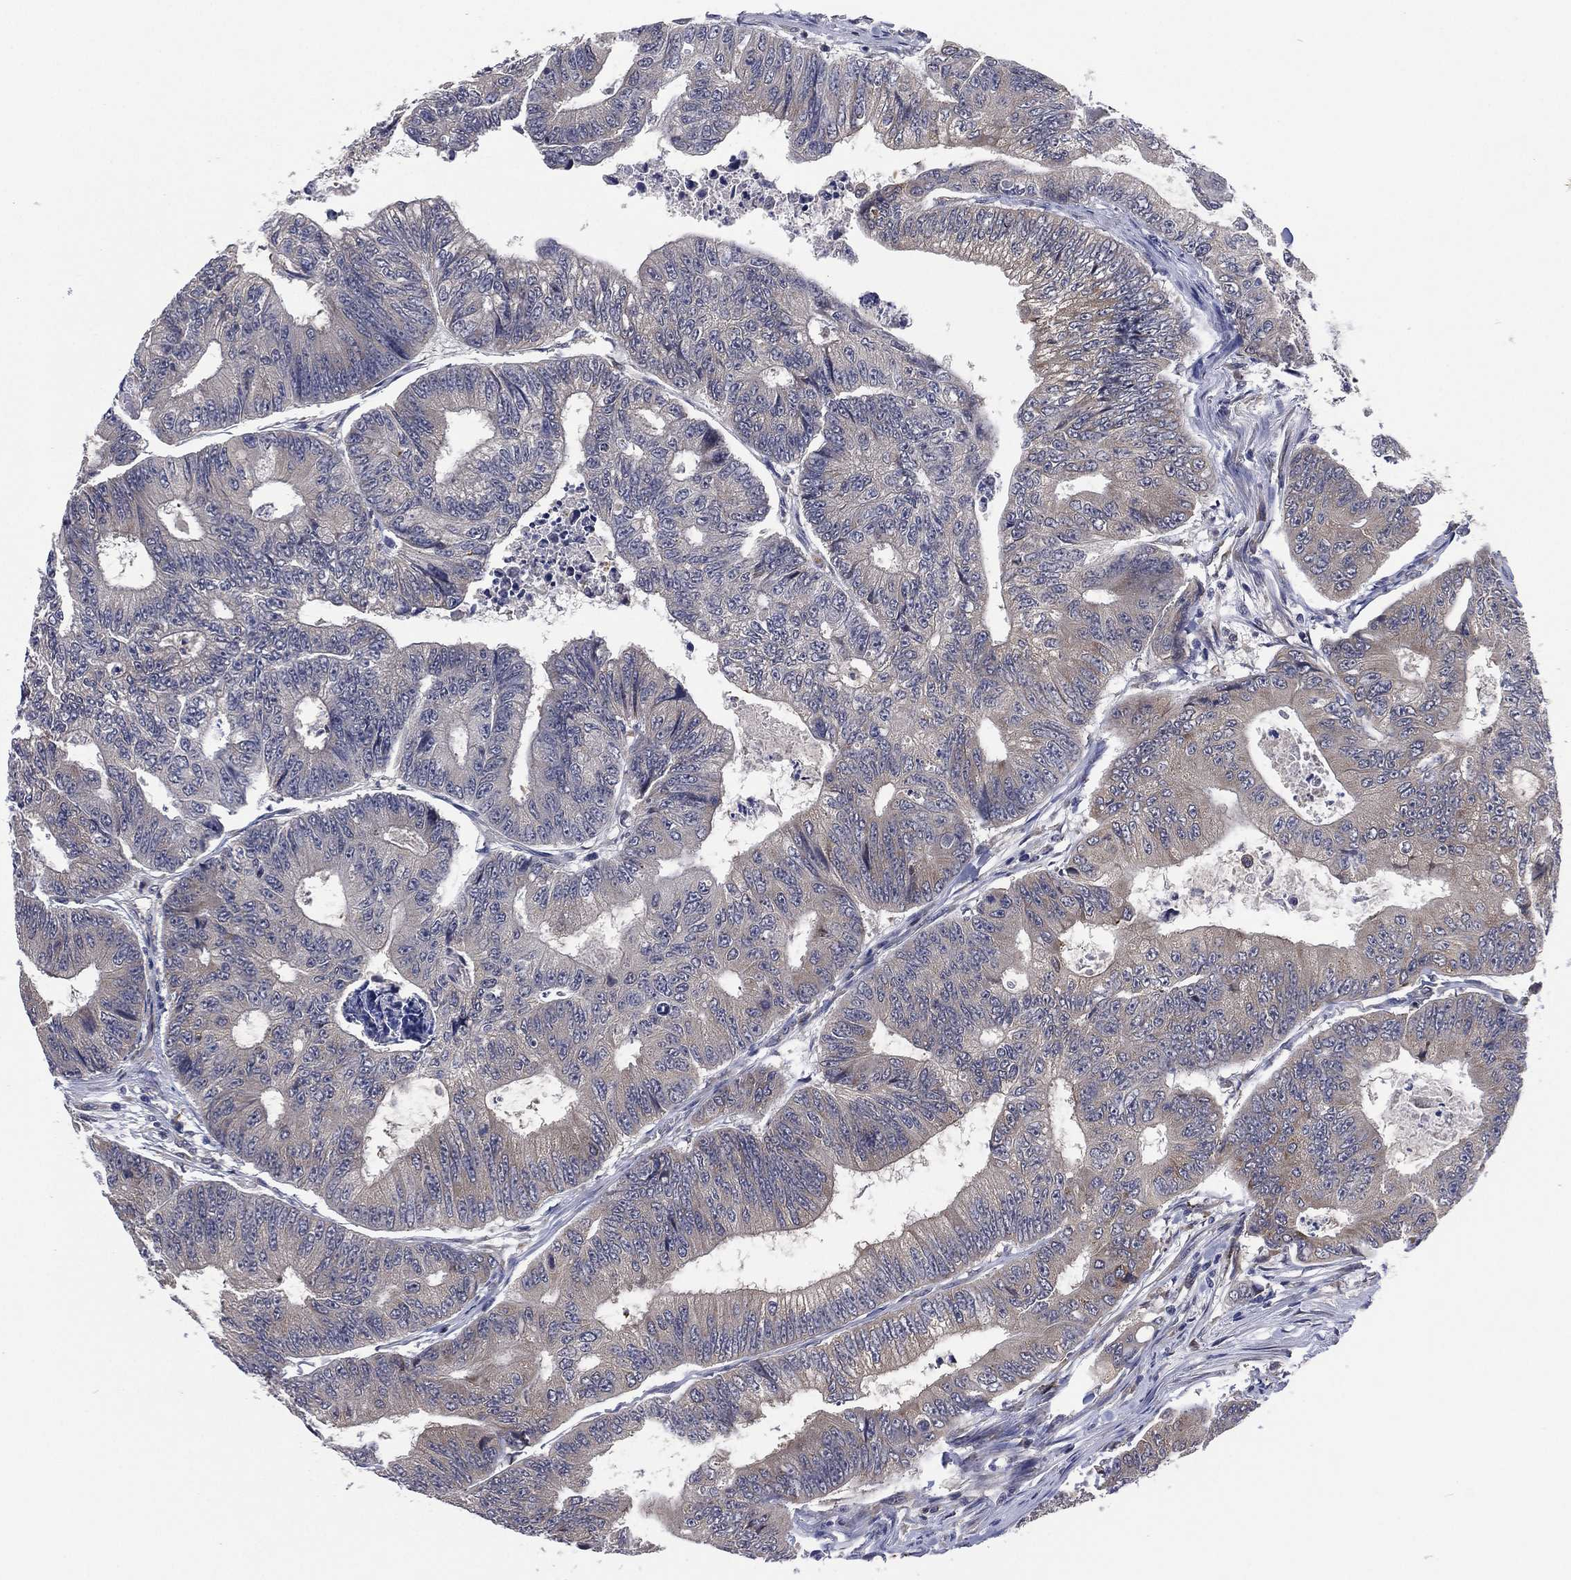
{"staining": {"intensity": "negative", "quantity": "none", "location": "none"}, "tissue": "colorectal cancer", "cell_type": "Tumor cells", "image_type": "cancer", "snomed": [{"axis": "morphology", "description": "Adenocarcinoma, NOS"}, {"axis": "topography", "description": "Colon"}], "caption": "DAB immunohistochemical staining of human colorectal adenocarcinoma shows no significant expression in tumor cells. The staining is performed using DAB brown chromogen with nuclei counter-stained in using hematoxylin.", "gene": "SELENOO", "patient": {"sex": "female", "age": 48}}